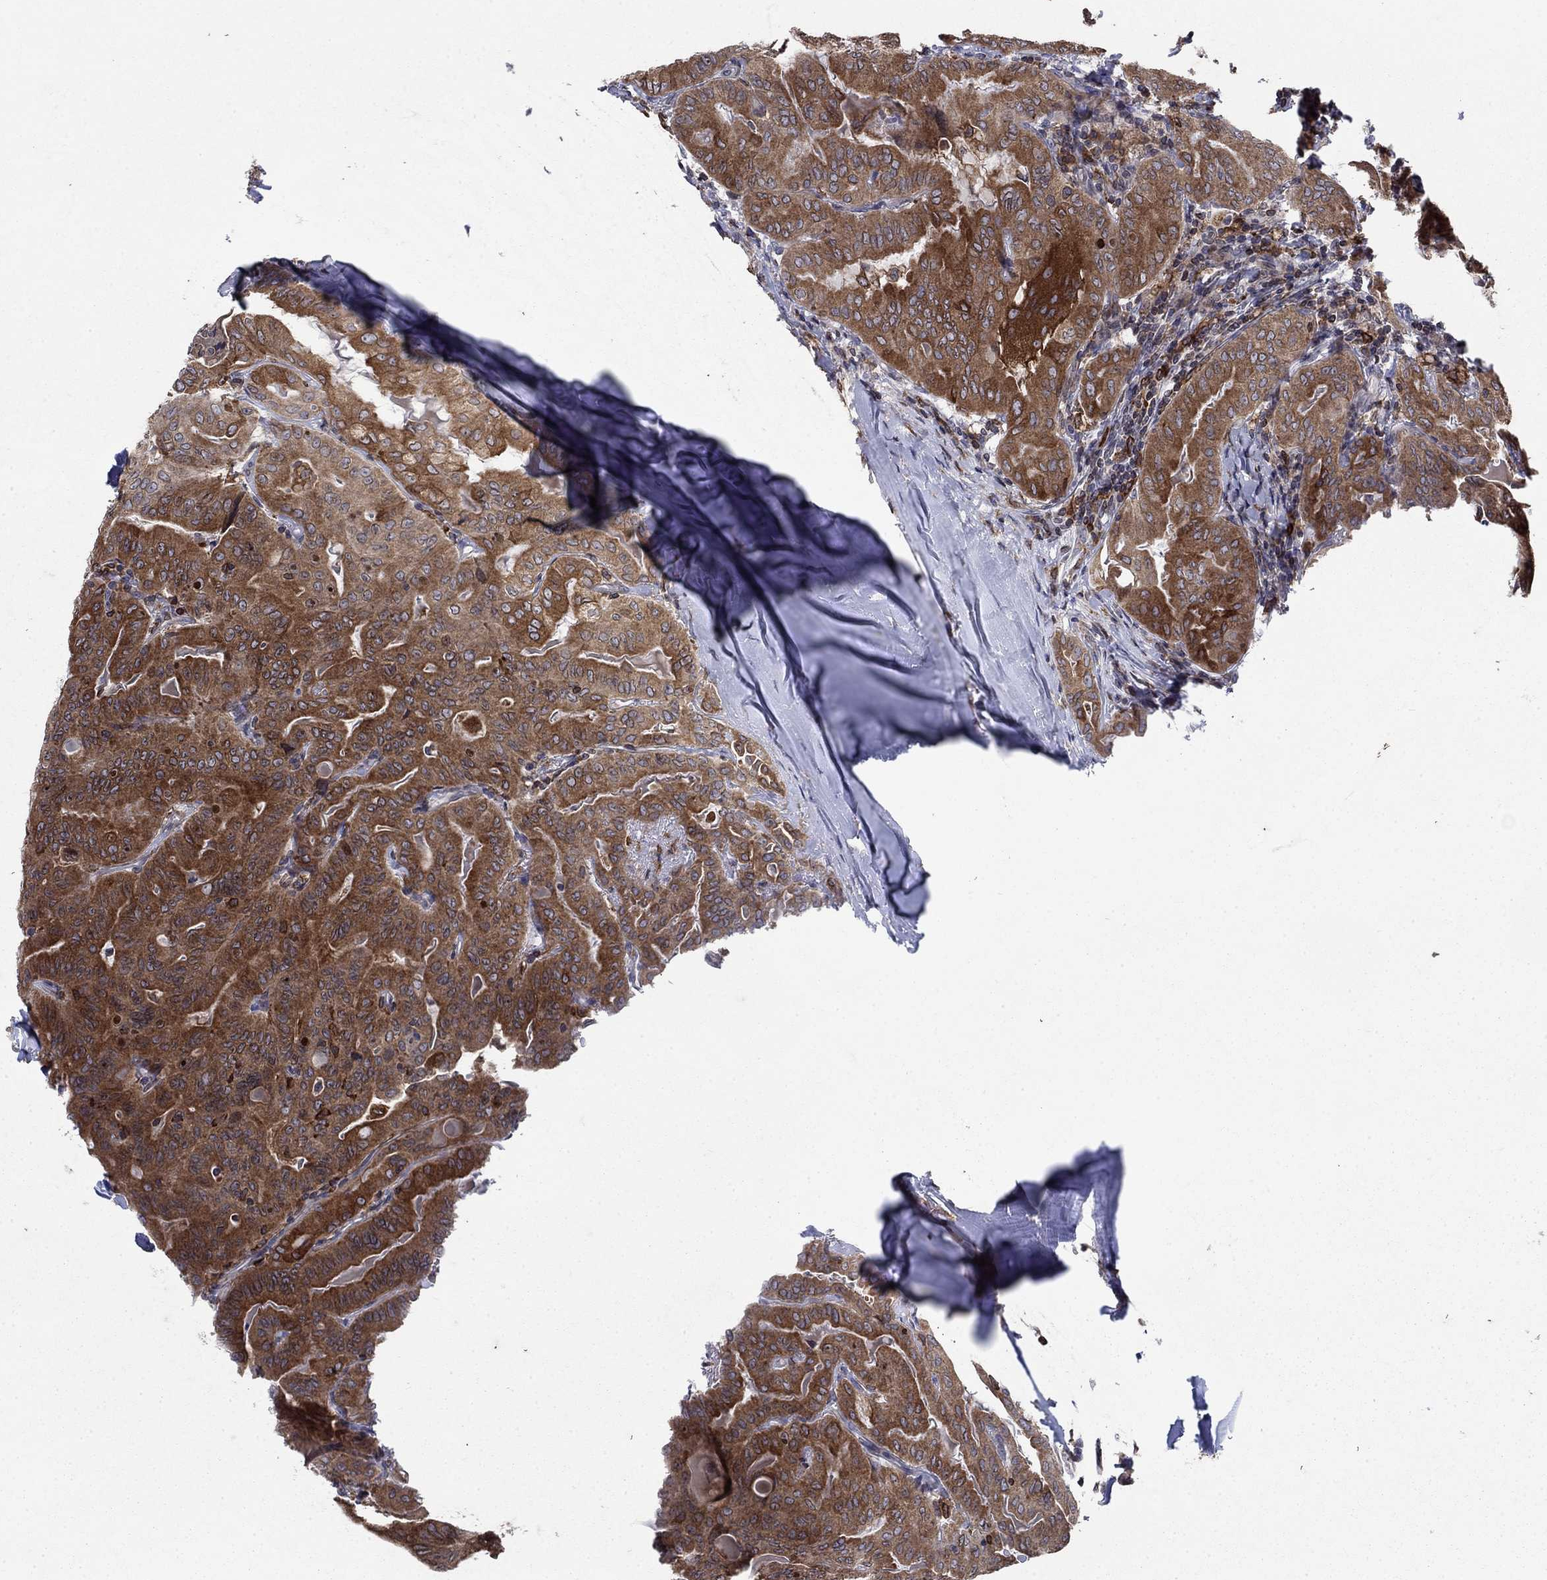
{"staining": {"intensity": "strong", "quantity": ">75%", "location": "cytoplasmic/membranous"}, "tissue": "thyroid cancer", "cell_type": "Tumor cells", "image_type": "cancer", "snomed": [{"axis": "morphology", "description": "Papillary adenocarcinoma, NOS"}, {"axis": "topography", "description": "Thyroid gland"}], "caption": "Strong cytoplasmic/membranous protein positivity is appreciated in approximately >75% of tumor cells in thyroid cancer (papillary adenocarcinoma).", "gene": "DHRS7", "patient": {"sex": "female", "age": 68}}